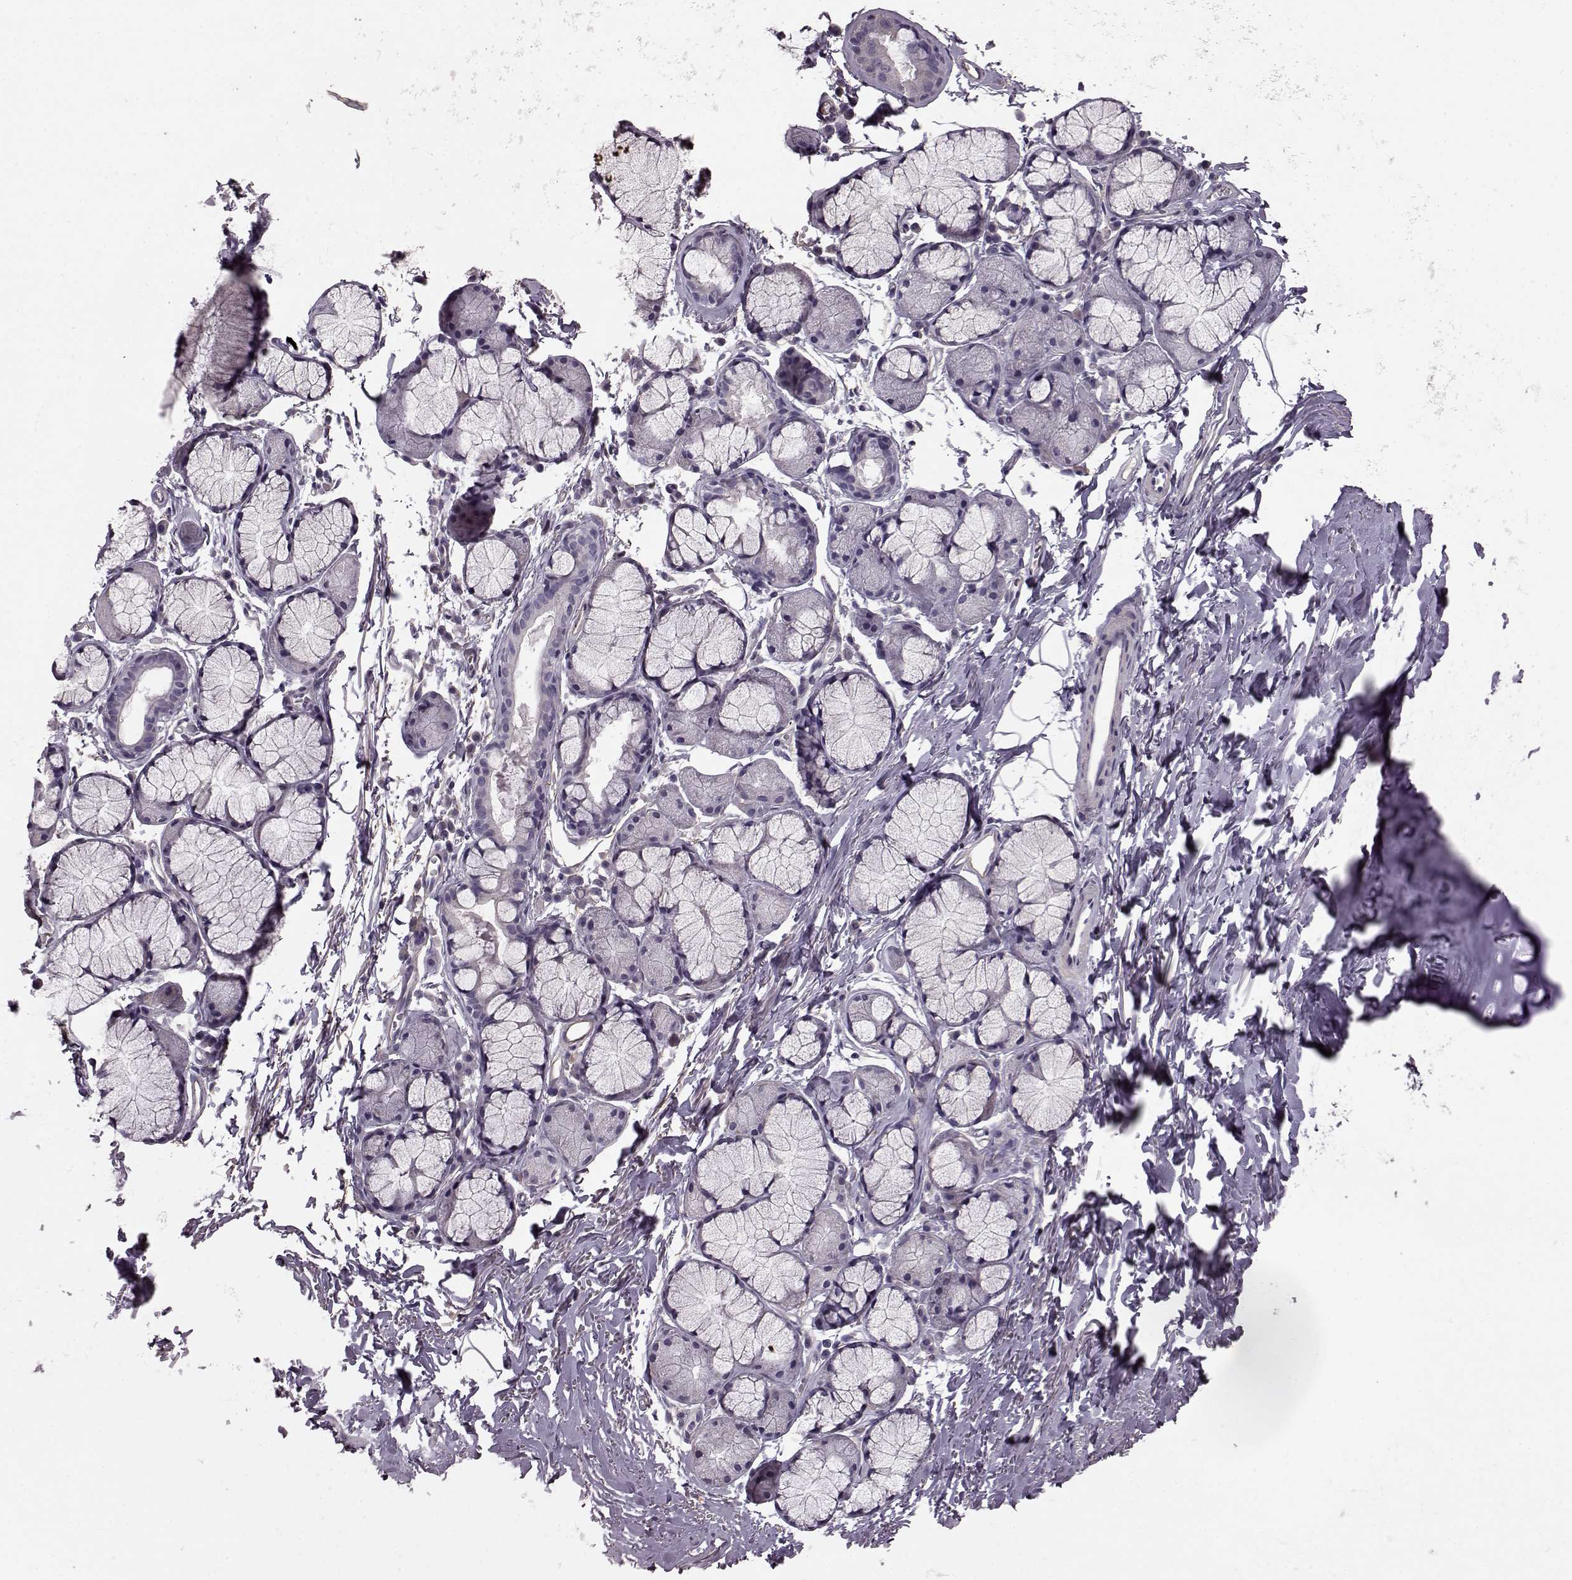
{"staining": {"intensity": "negative", "quantity": "none", "location": "none"}, "tissue": "adipose tissue", "cell_type": "Adipocytes", "image_type": "normal", "snomed": [{"axis": "morphology", "description": "Normal tissue, NOS"}, {"axis": "topography", "description": "Cartilage tissue"}, {"axis": "topography", "description": "Bronchus"}], "caption": "Micrograph shows no significant protein positivity in adipocytes of benign adipose tissue.", "gene": "GRK1", "patient": {"sex": "female", "age": 79}}